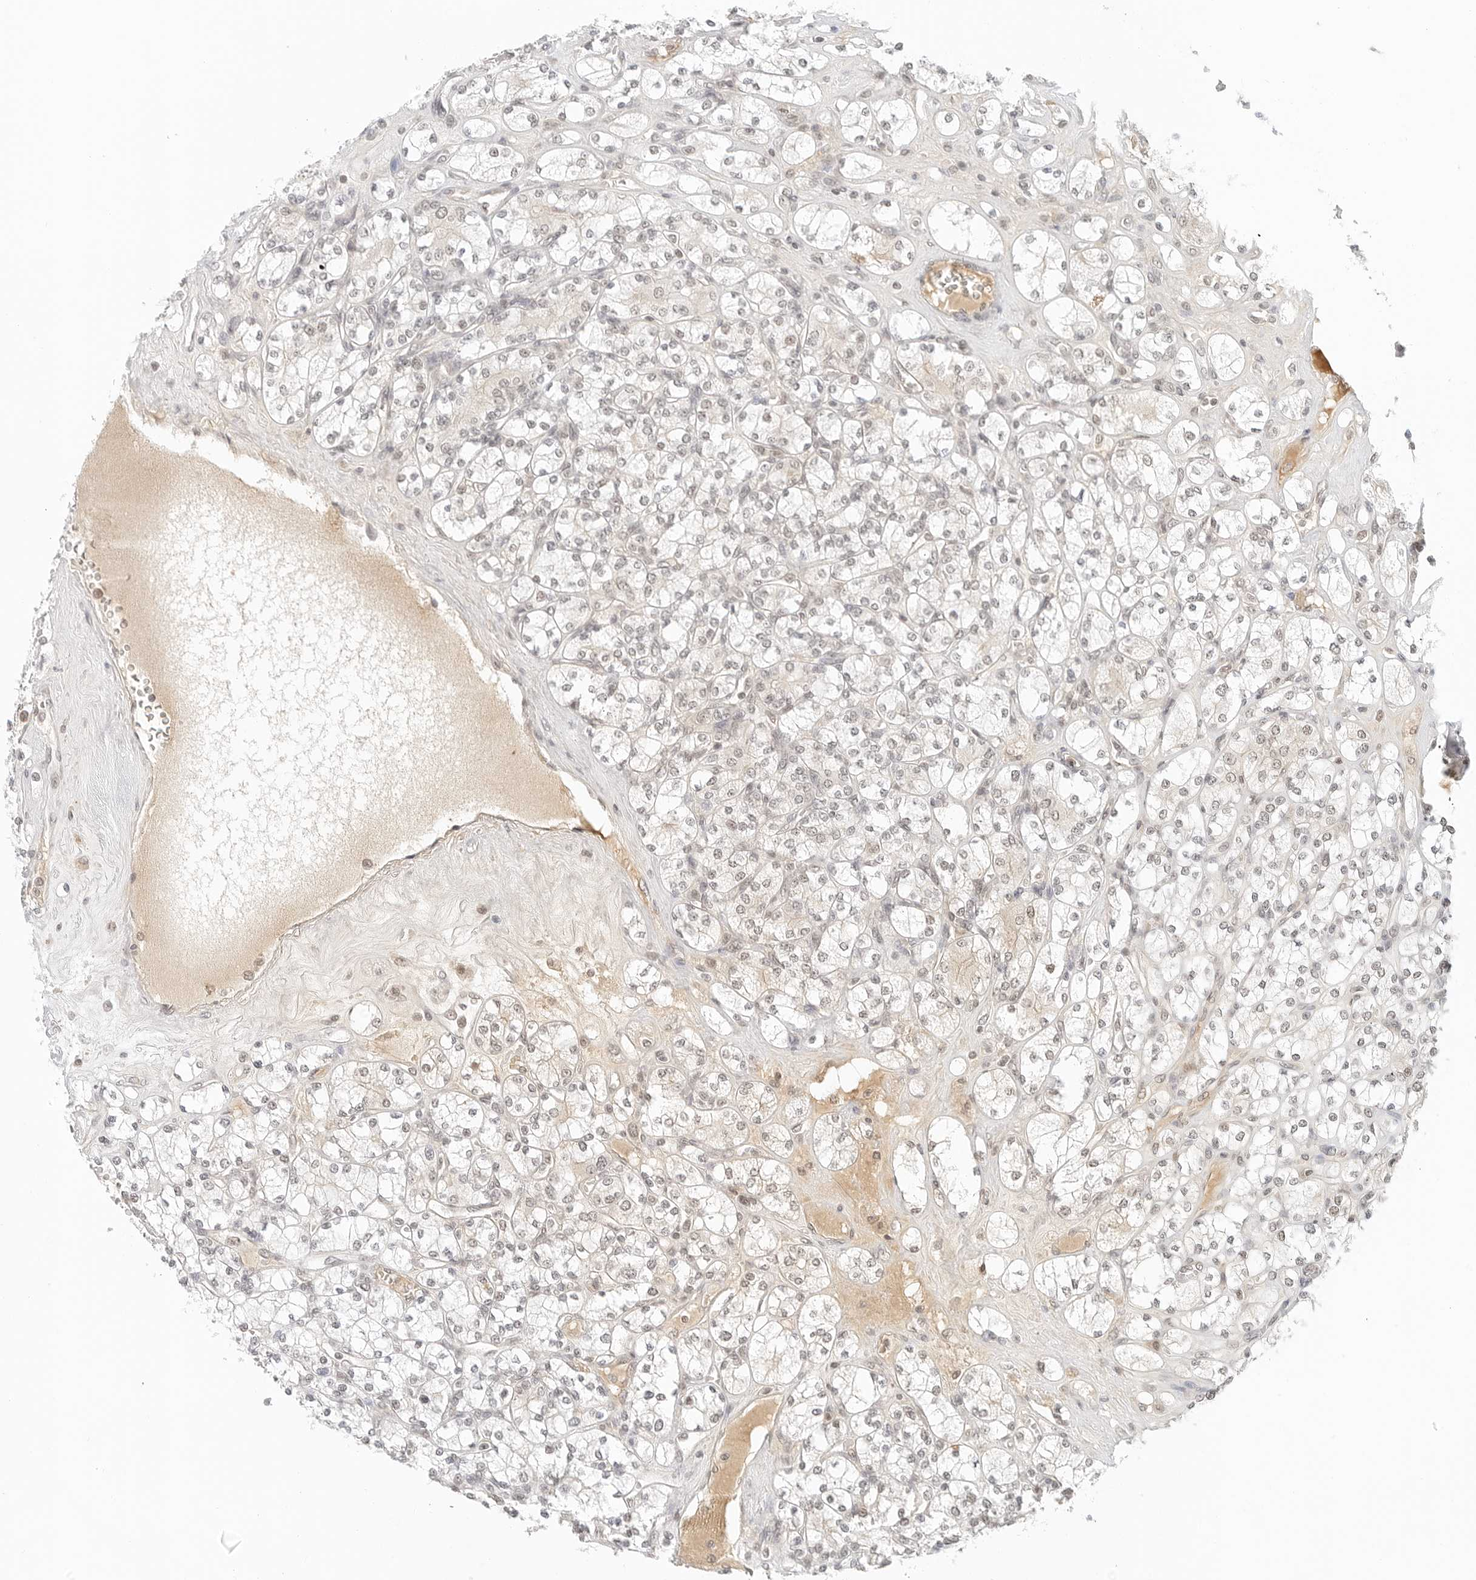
{"staining": {"intensity": "weak", "quantity": "<25%", "location": "cytoplasmic/membranous"}, "tissue": "renal cancer", "cell_type": "Tumor cells", "image_type": "cancer", "snomed": [{"axis": "morphology", "description": "Adenocarcinoma, NOS"}, {"axis": "topography", "description": "Kidney"}], "caption": "This is an IHC histopathology image of human adenocarcinoma (renal). There is no expression in tumor cells.", "gene": "NEO1", "patient": {"sex": "male", "age": 77}}